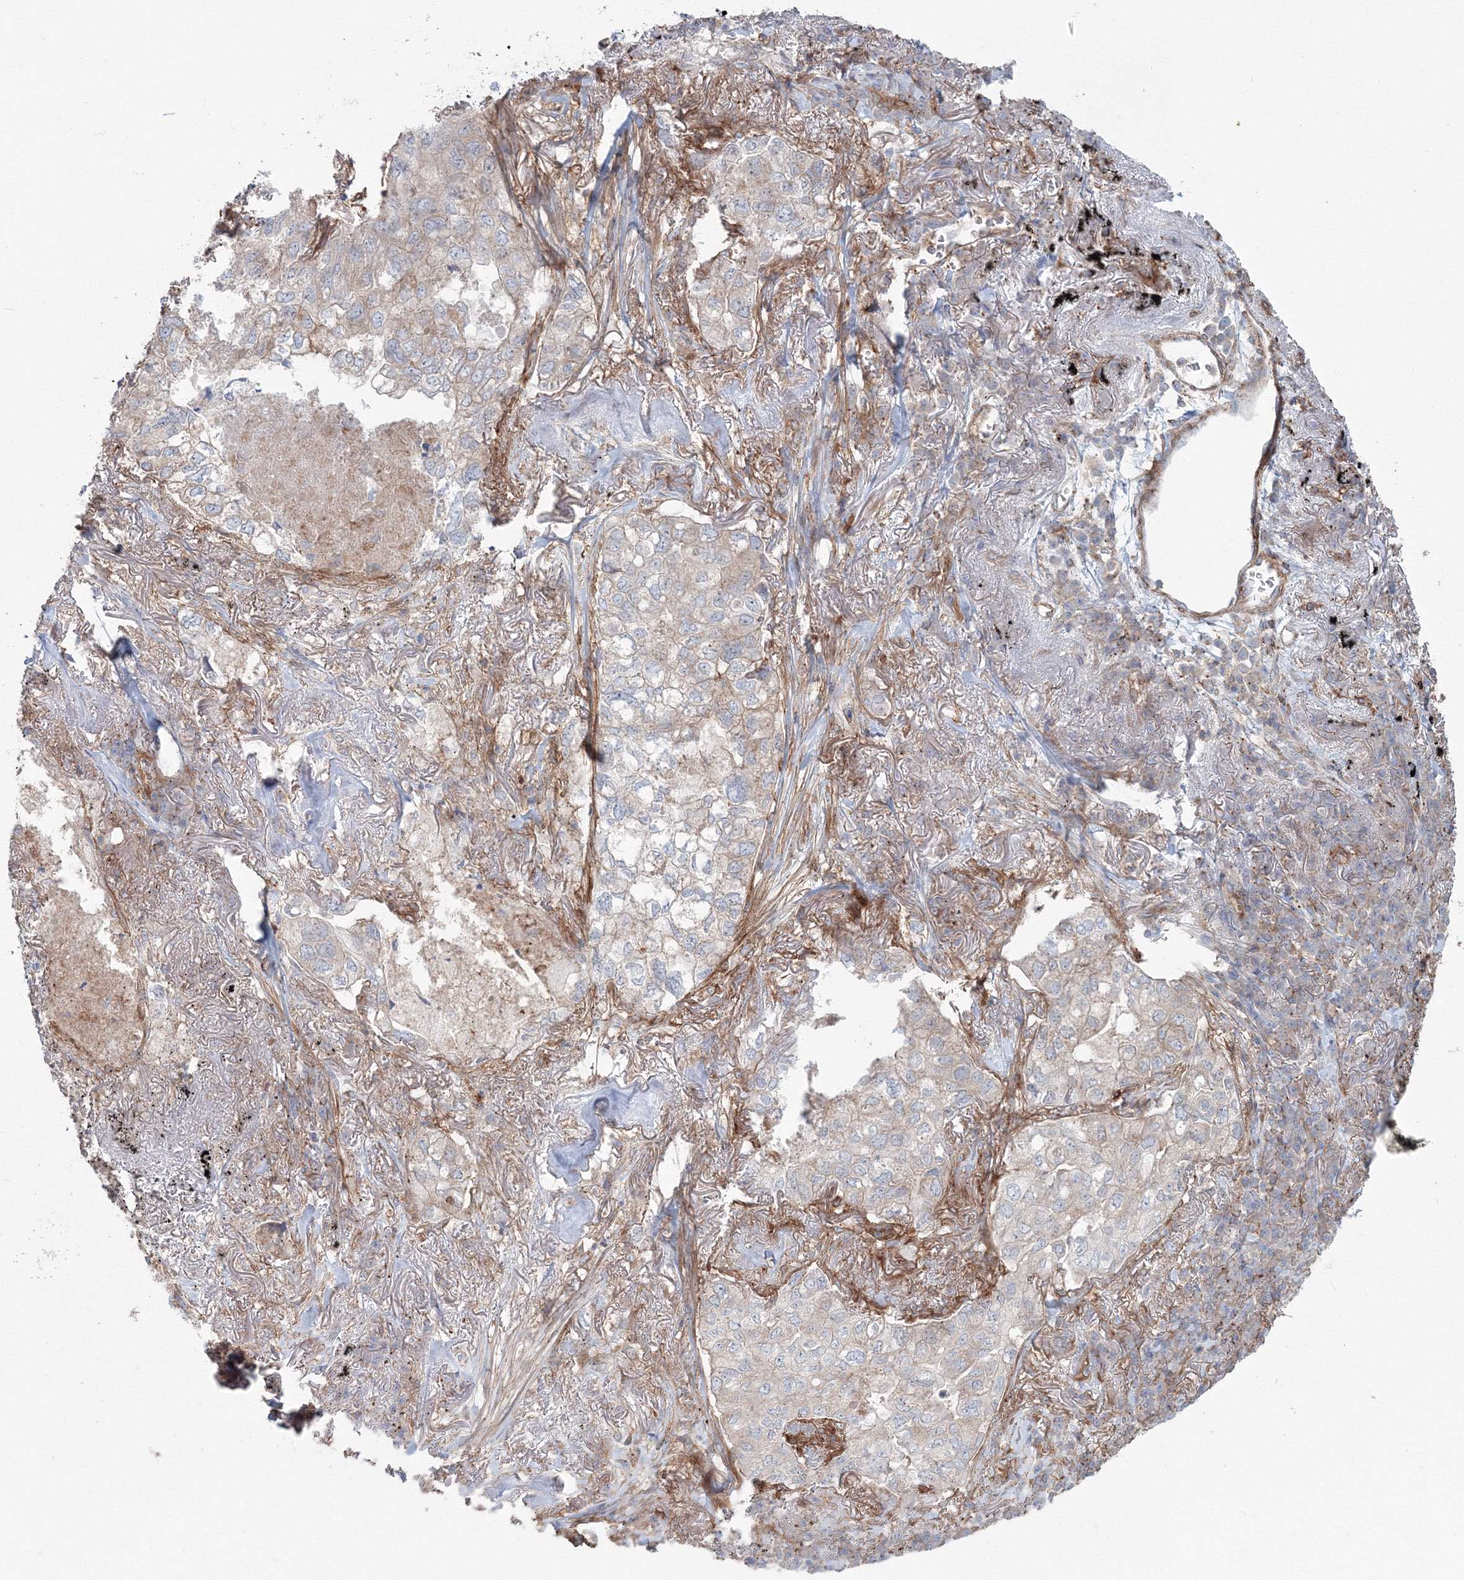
{"staining": {"intensity": "negative", "quantity": "none", "location": "none"}, "tissue": "lung cancer", "cell_type": "Tumor cells", "image_type": "cancer", "snomed": [{"axis": "morphology", "description": "Adenocarcinoma, NOS"}, {"axis": "topography", "description": "Lung"}], "caption": "Protein analysis of lung cancer demonstrates no significant staining in tumor cells.", "gene": "SH3PXD2A", "patient": {"sex": "male", "age": 65}}